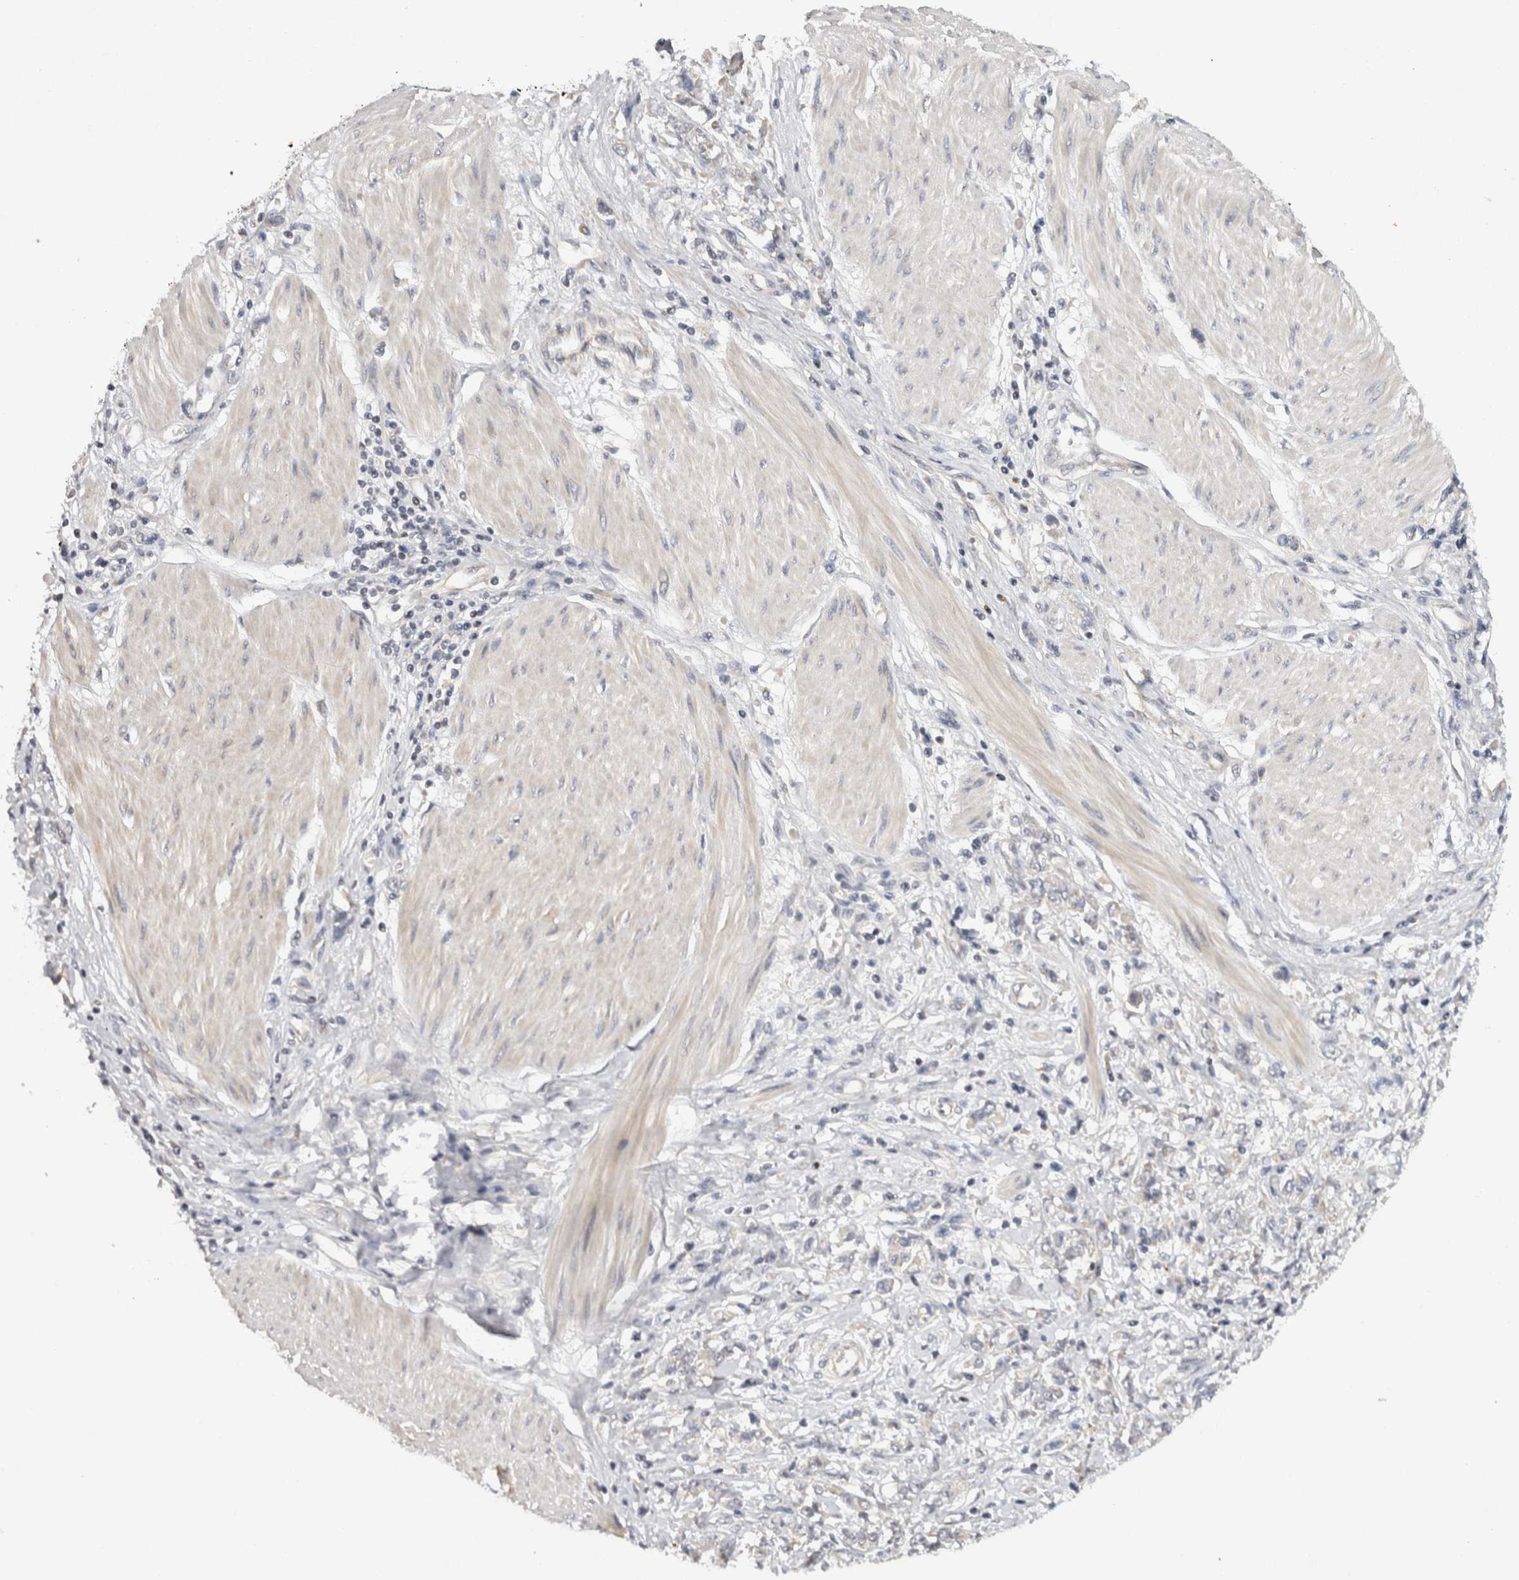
{"staining": {"intensity": "negative", "quantity": "none", "location": "none"}, "tissue": "stomach cancer", "cell_type": "Tumor cells", "image_type": "cancer", "snomed": [{"axis": "morphology", "description": "Adenocarcinoma, NOS"}, {"axis": "topography", "description": "Stomach"}], "caption": "Tumor cells show no significant protein expression in stomach cancer (adenocarcinoma).", "gene": "ACAT2", "patient": {"sex": "female", "age": 76}}